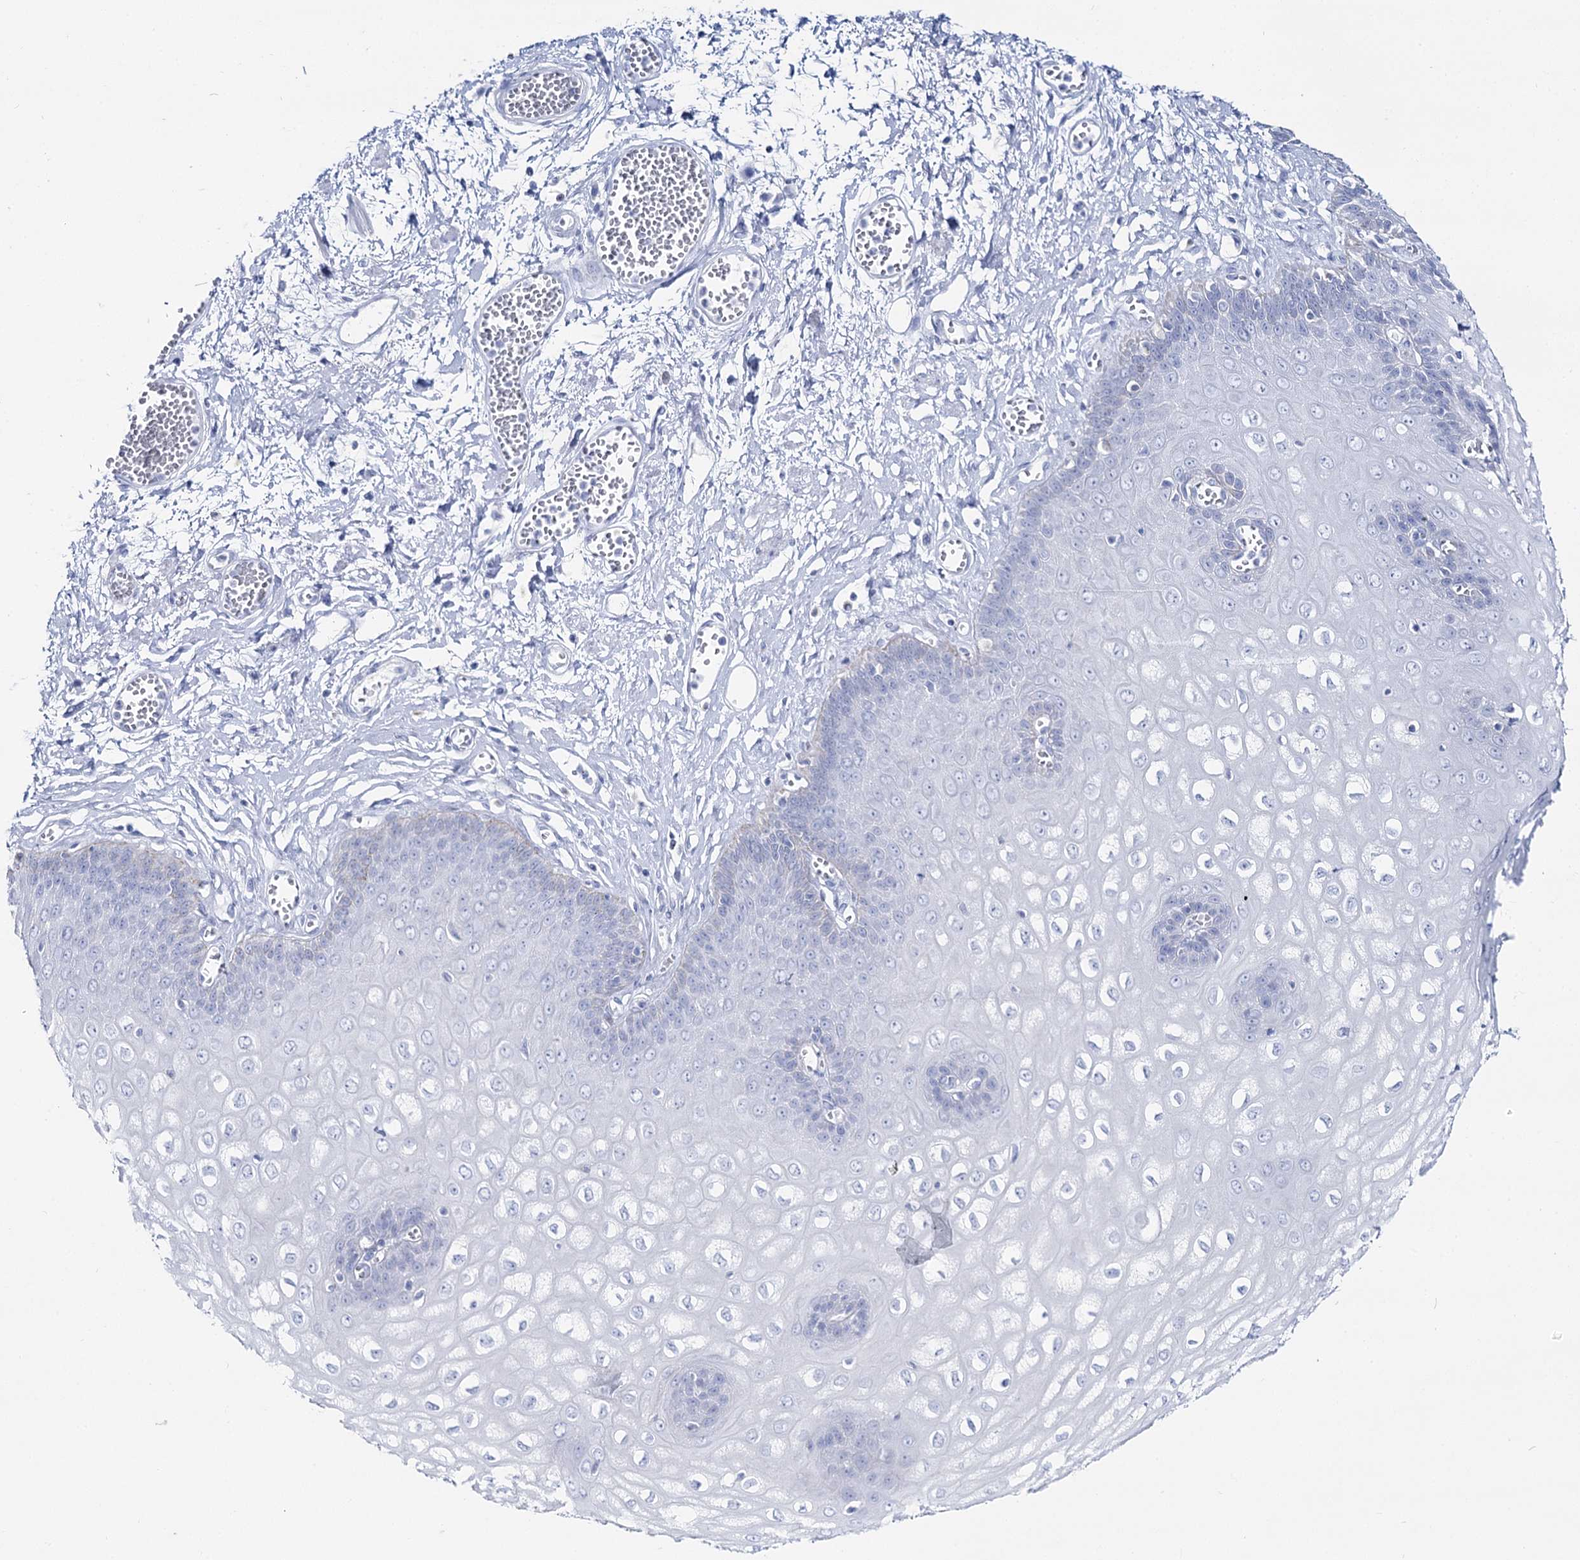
{"staining": {"intensity": "negative", "quantity": "none", "location": "none"}, "tissue": "esophagus", "cell_type": "Squamous epithelial cells", "image_type": "normal", "snomed": [{"axis": "morphology", "description": "Normal tissue, NOS"}, {"axis": "topography", "description": "Esophagus"}], "caption": "This is an immunohistochemistry image of benign human esophagus. There is no positivity in squamous epithelial cells.", "gene": "SLC3A1", "patient": {"sex": "male", "age": 60}}